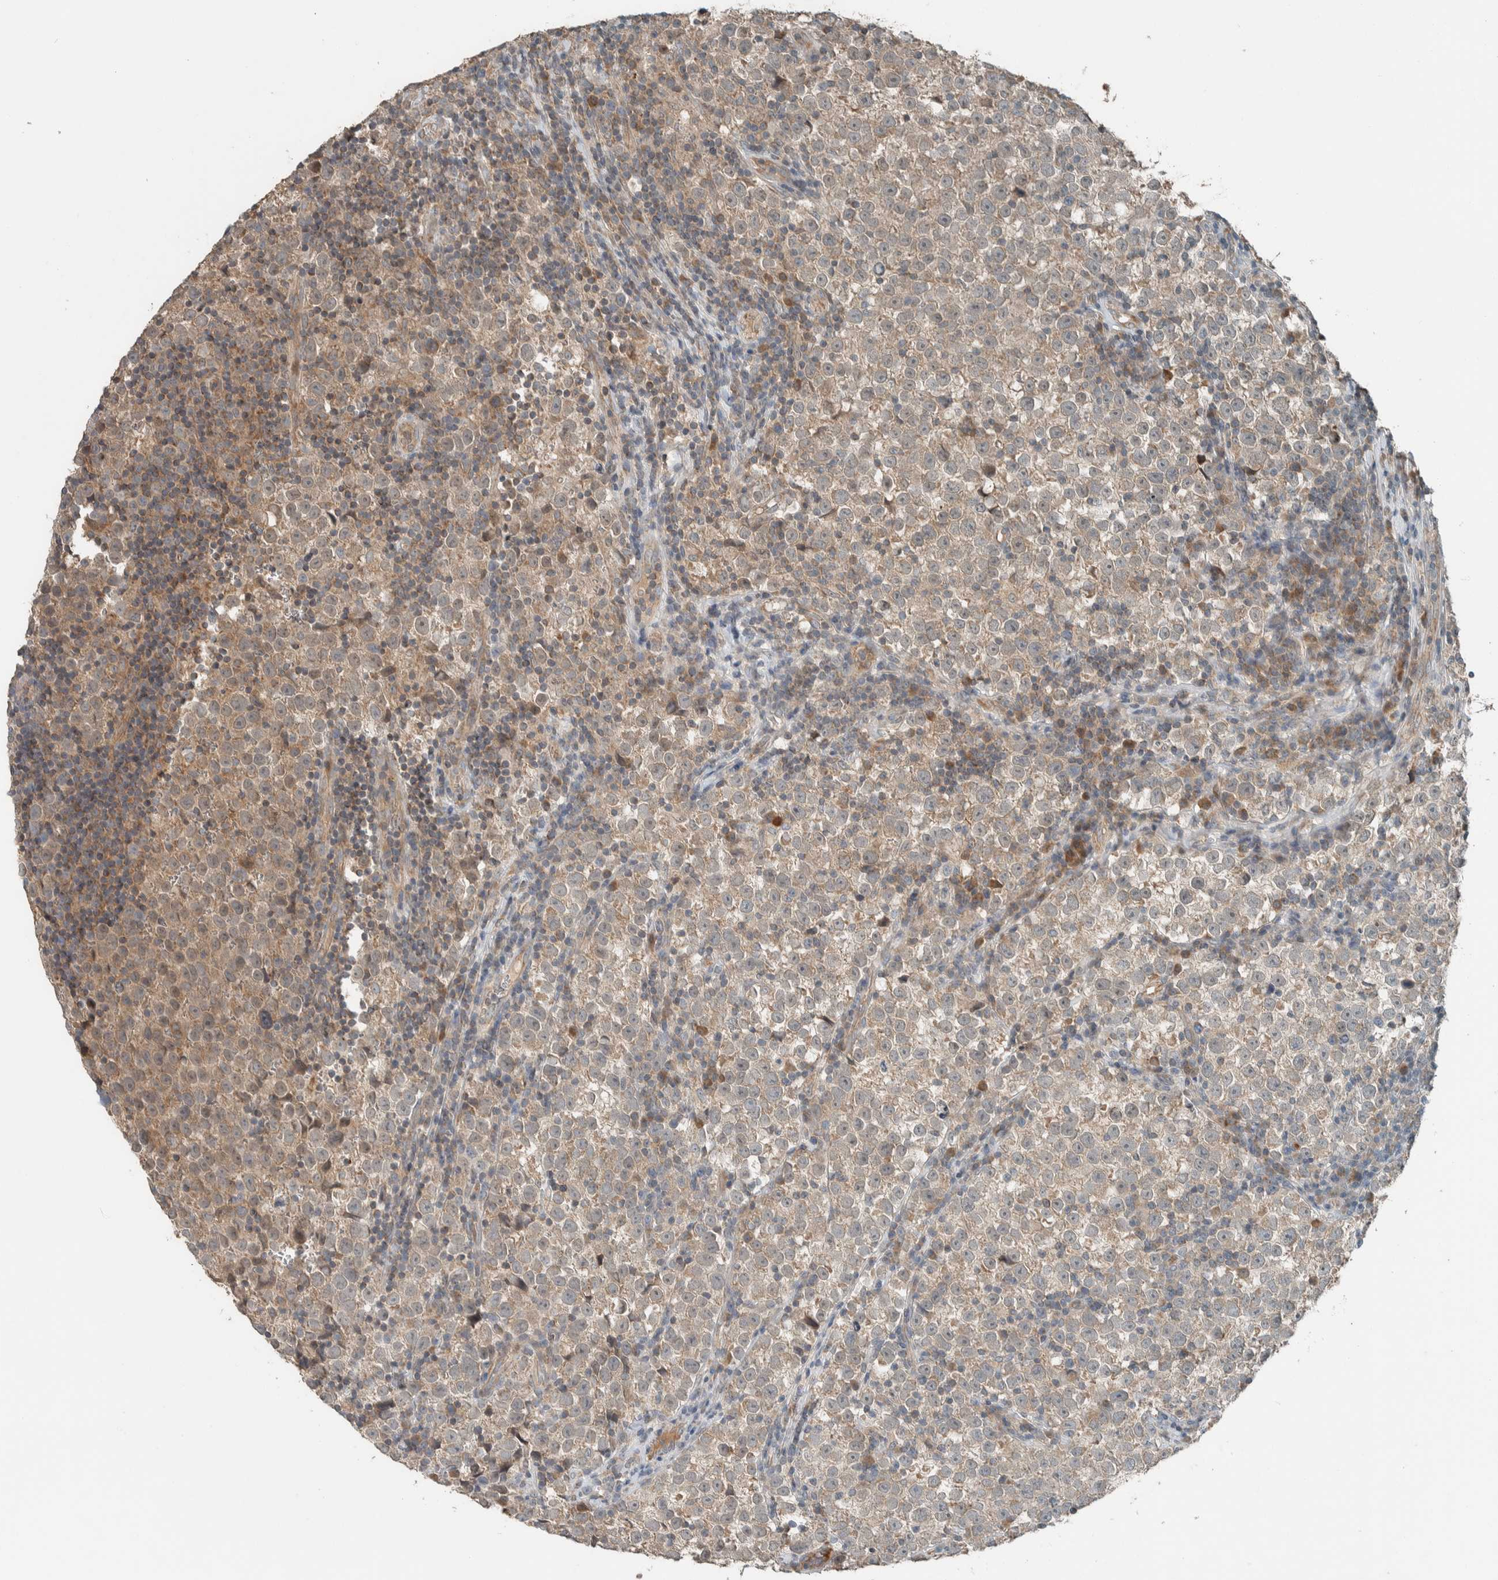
{"staining": {"intensity": "weak", "quantity": ">75%", "location": "cytoplasmic/membranous"}, "tissue": "testis cancer", "cell_type": "Tumor cells", "image_type": "cancer", "snomed": [{"axis": "morphology", "description": "Normal tissue, NOS"}, {"axis": "morphology", "description": "Seminoma, NOS"}, {"axis": "topography", "description": "Testis"}], "caption": "About >75% of tumor cells in human testis cancer exhibit weak cytoplasmic/membranous protein positivity as visualized by brown immunohistochemical staining.", "gene": "NBR1", "patient": {"sex": "male", "age": 43}}